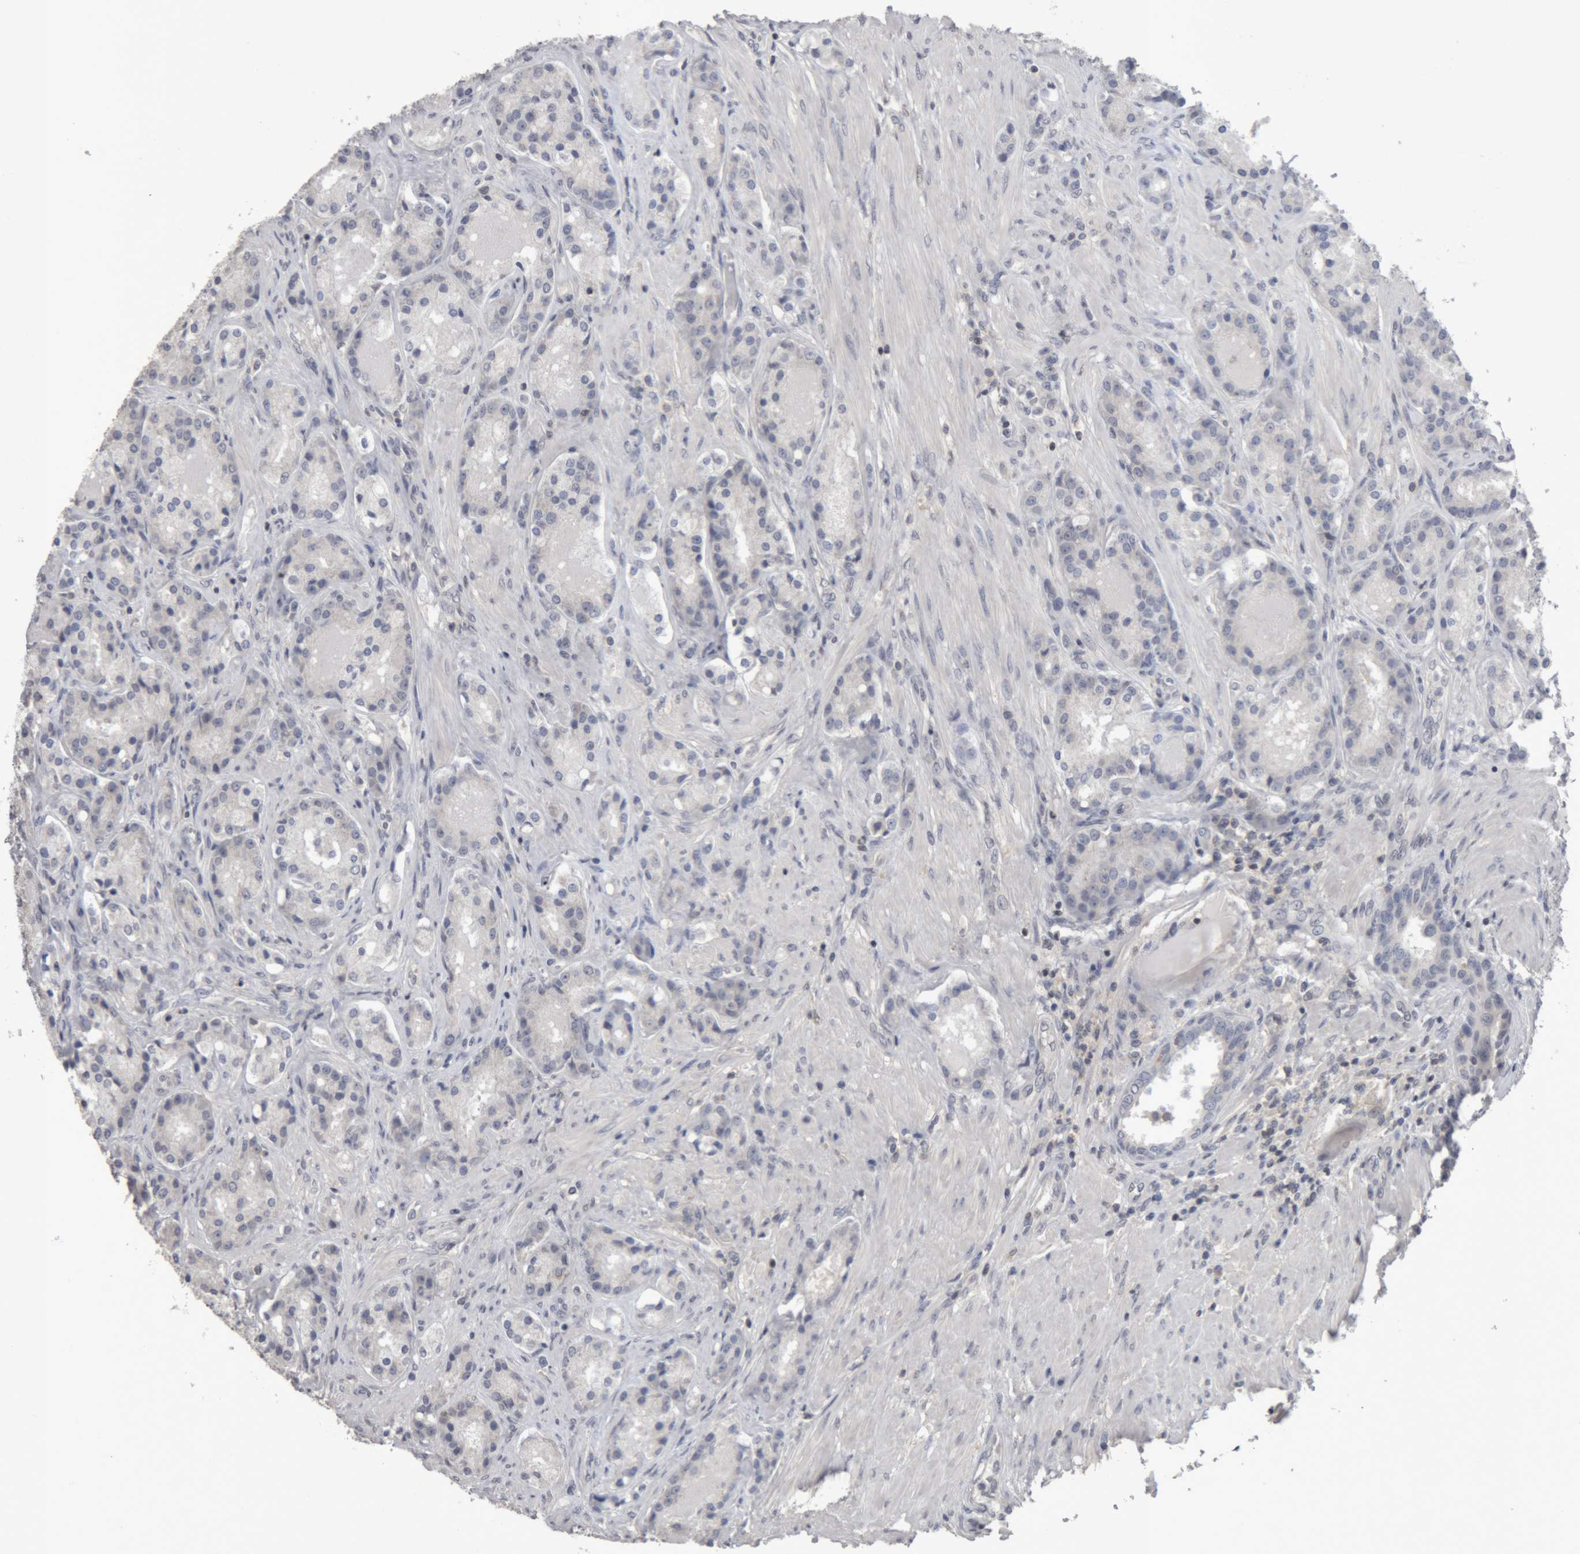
{"staining": {"intensity": "negative", "quantity": "none", "location": "none"}, "tissue": "prostate cancer", "cell_type": "Tumor cells", "image_type": "cancer", "snomed": [{"axis": "morphology", "description": "Adenocarcinoma, High grade"}, {"axis": "topography", "description": "Prostate"}], "caption": "Tumor cells are negative for protein expression in human prostate cancer (high-grade adenocarcinoma). (Immunohistochemistry (ihc), brightfield microscopy, high magnification).", "gene": "NFATC2", "patient": {"sex": "male", "age": 60}}